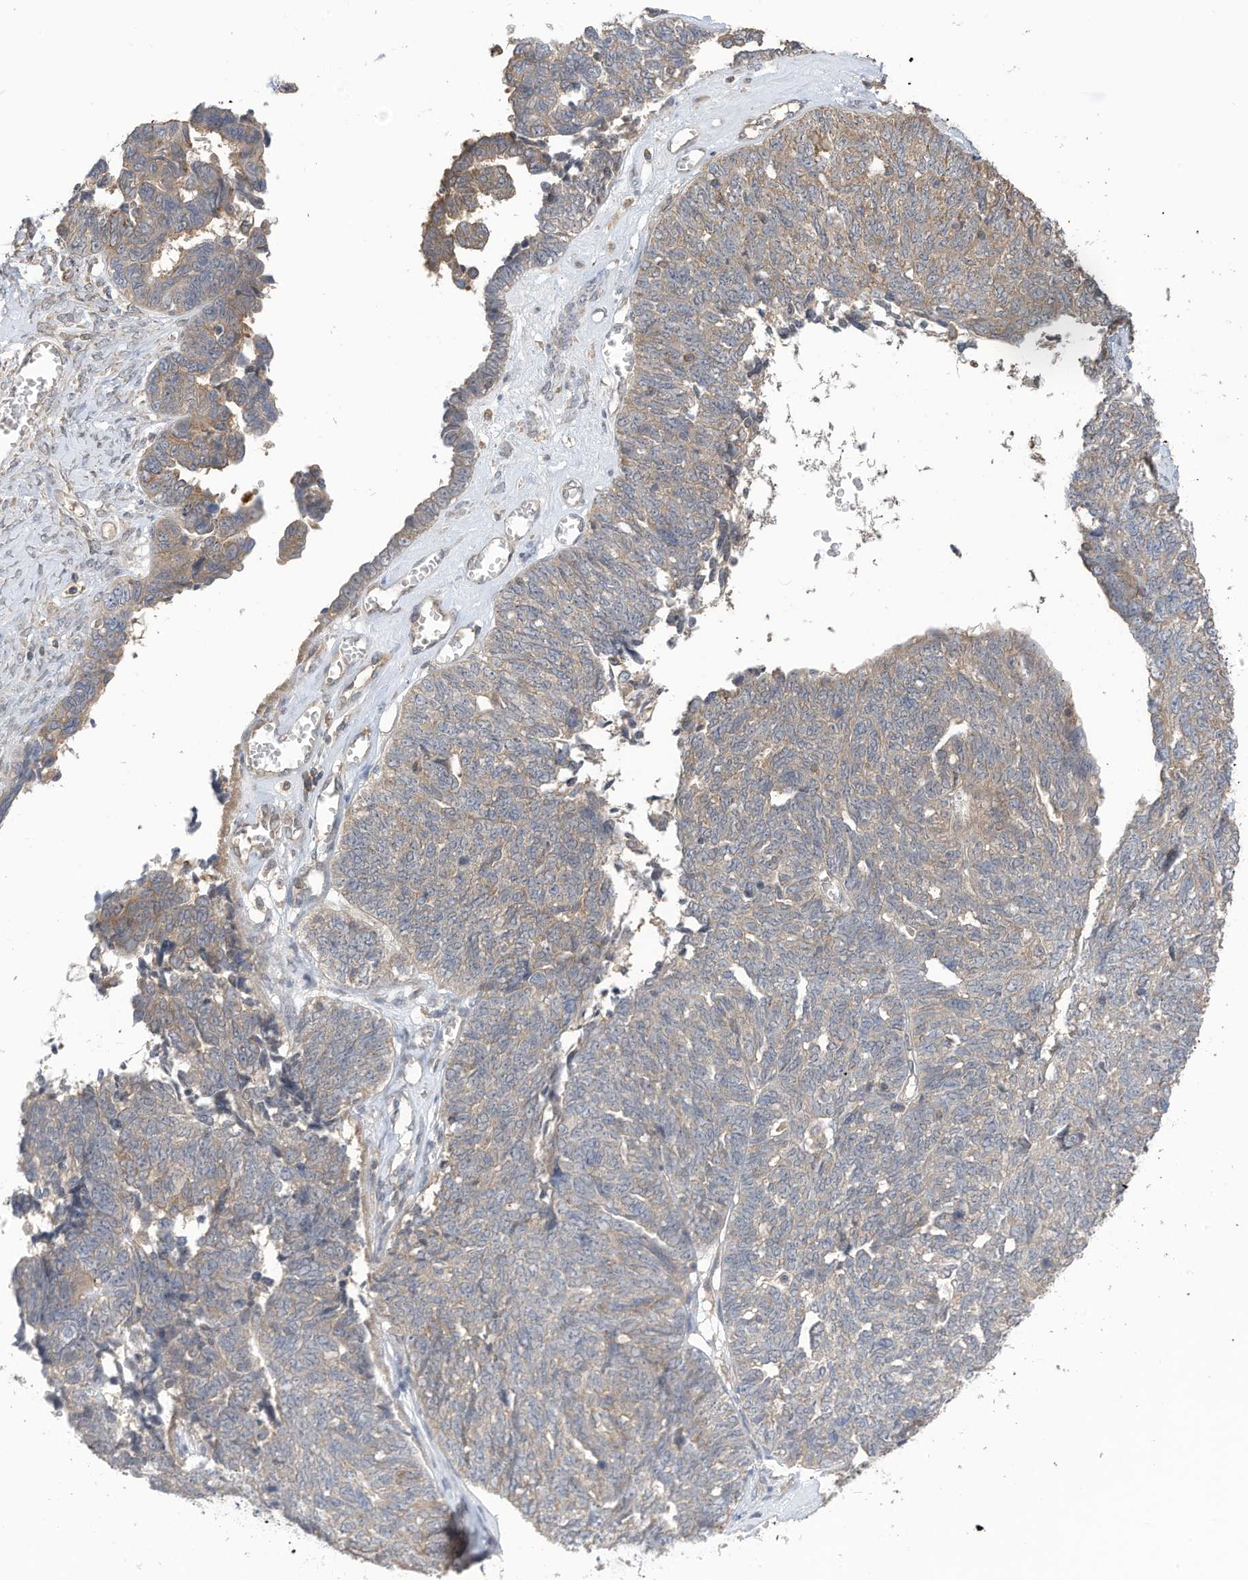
{"staining": {"intensity": "weak", "quantity": "25%-75%", "location": "cytoplasmic/membranous"}, "tissue": "ovarian cancer", "cell_type": "Tumor cells", "image_type": "cancer", "snomed": [{"axis": "morphology", "description": "Cystadenocarcinoma, serous, NOS"}, {"axis": "topography", "description": "Ovary"}], "caption": "An IHC histopathology image of neoplastic tissue is shown. Protein staining in brown shows weak cytoplasmic/membranous positivity in ovarian cancer (serous cystadenocarcinoma) within tumor cells.", "gene": "REC8", "patient": {"sex": "female", "age": 79}}